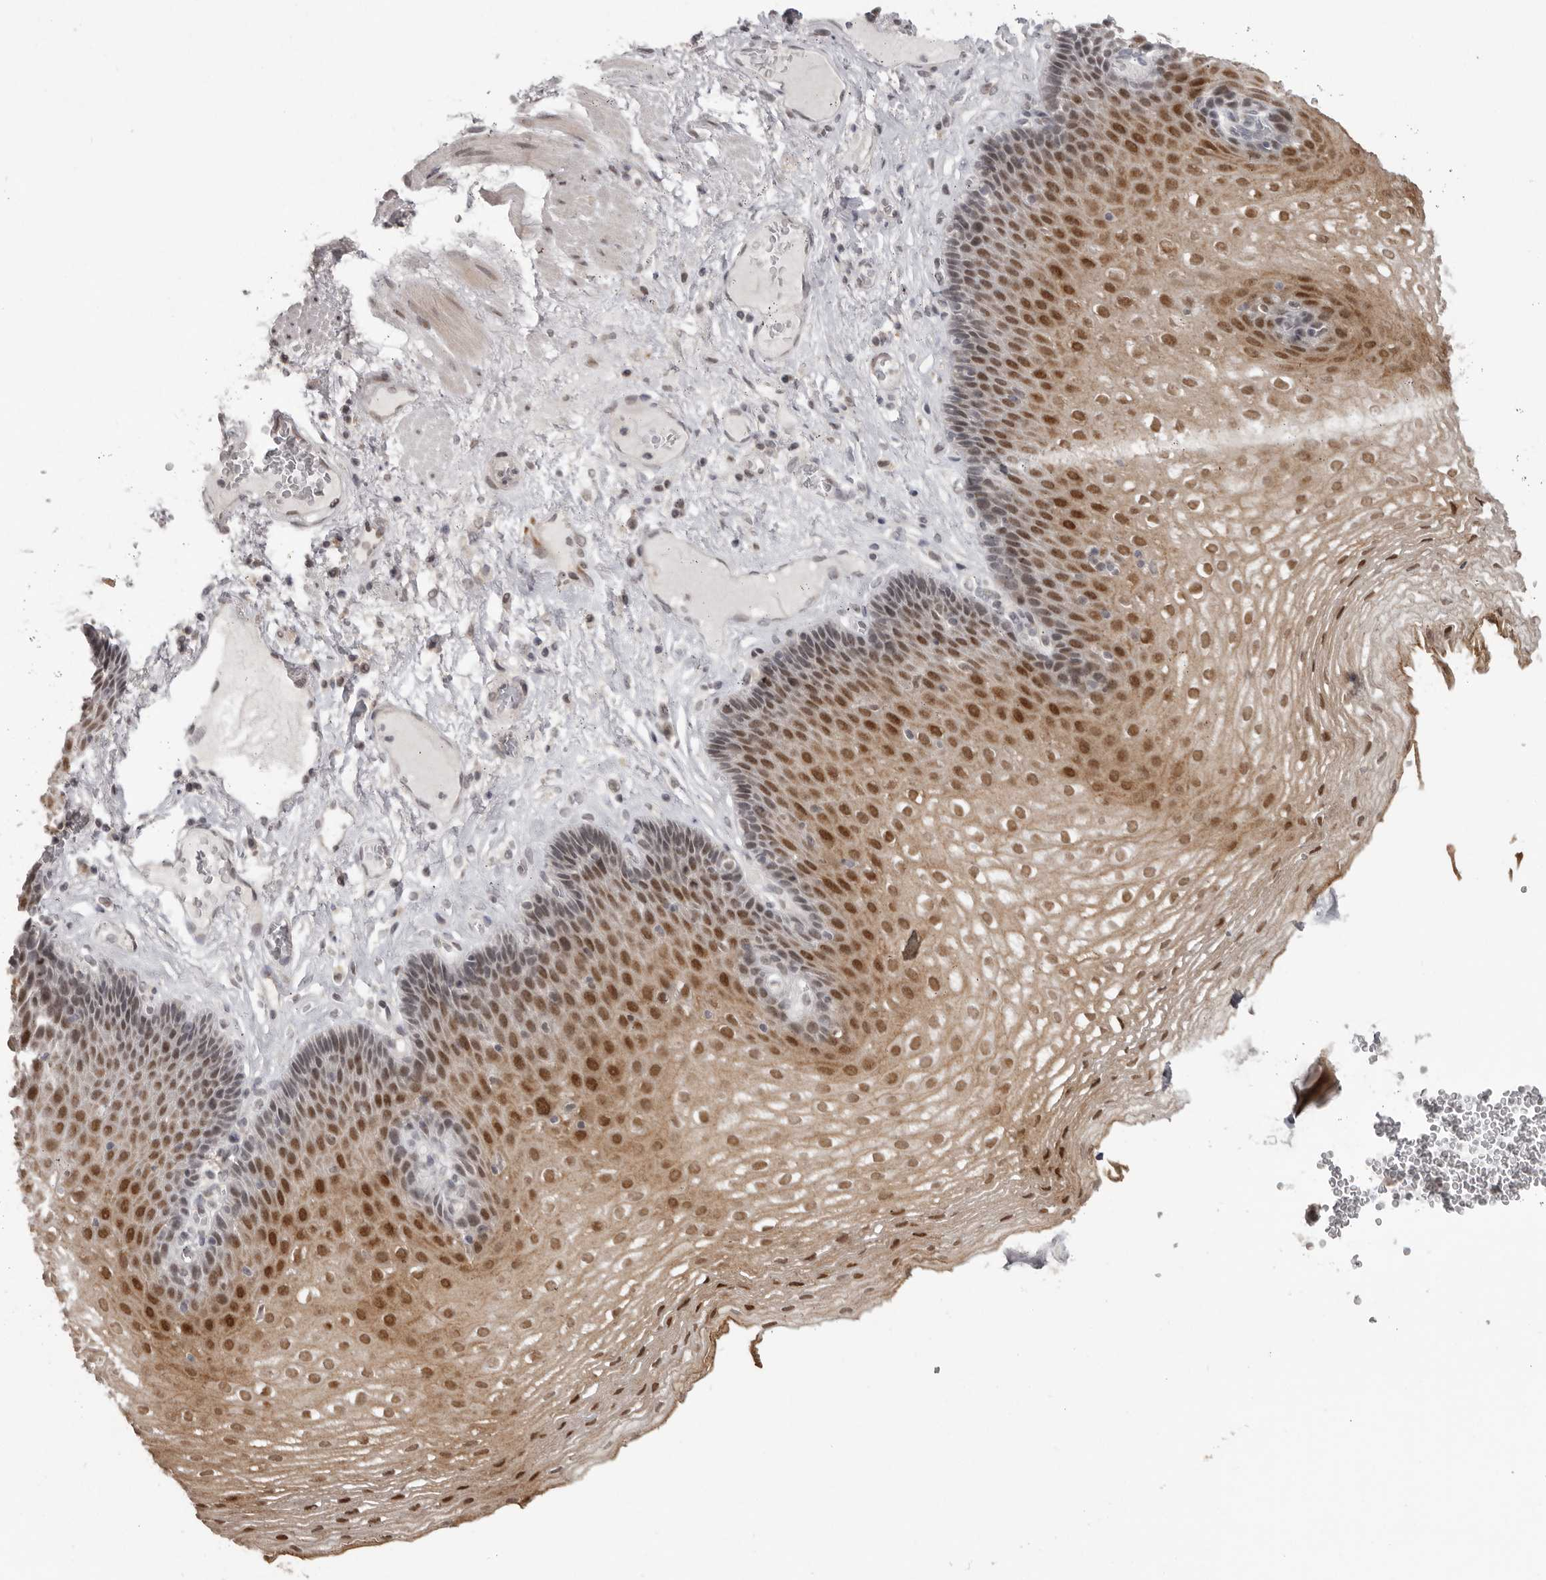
{"staining": {"intensity": "moderate", "quantity": ">75%", "location": "cytoplasmic/membranous,nuclear"}, "tissue": "esophagus", "cell_type": "Squamous epithelial cells", "image_type": "normal", "snomed": [{"axis": "morphology", "description": "Normal tissue, NOS"}, {"axis": "topography", "description": "Esophagus"}], "caption": "This is an image of immunohistochemistry staining of unremarkable esophagus, which shows moderate positivity in the cytoplasmic/membranous,nuclear of squamous epithelial cells.", "gene": "SRCAP", "patient": {"sex": "female", "age": 66}}